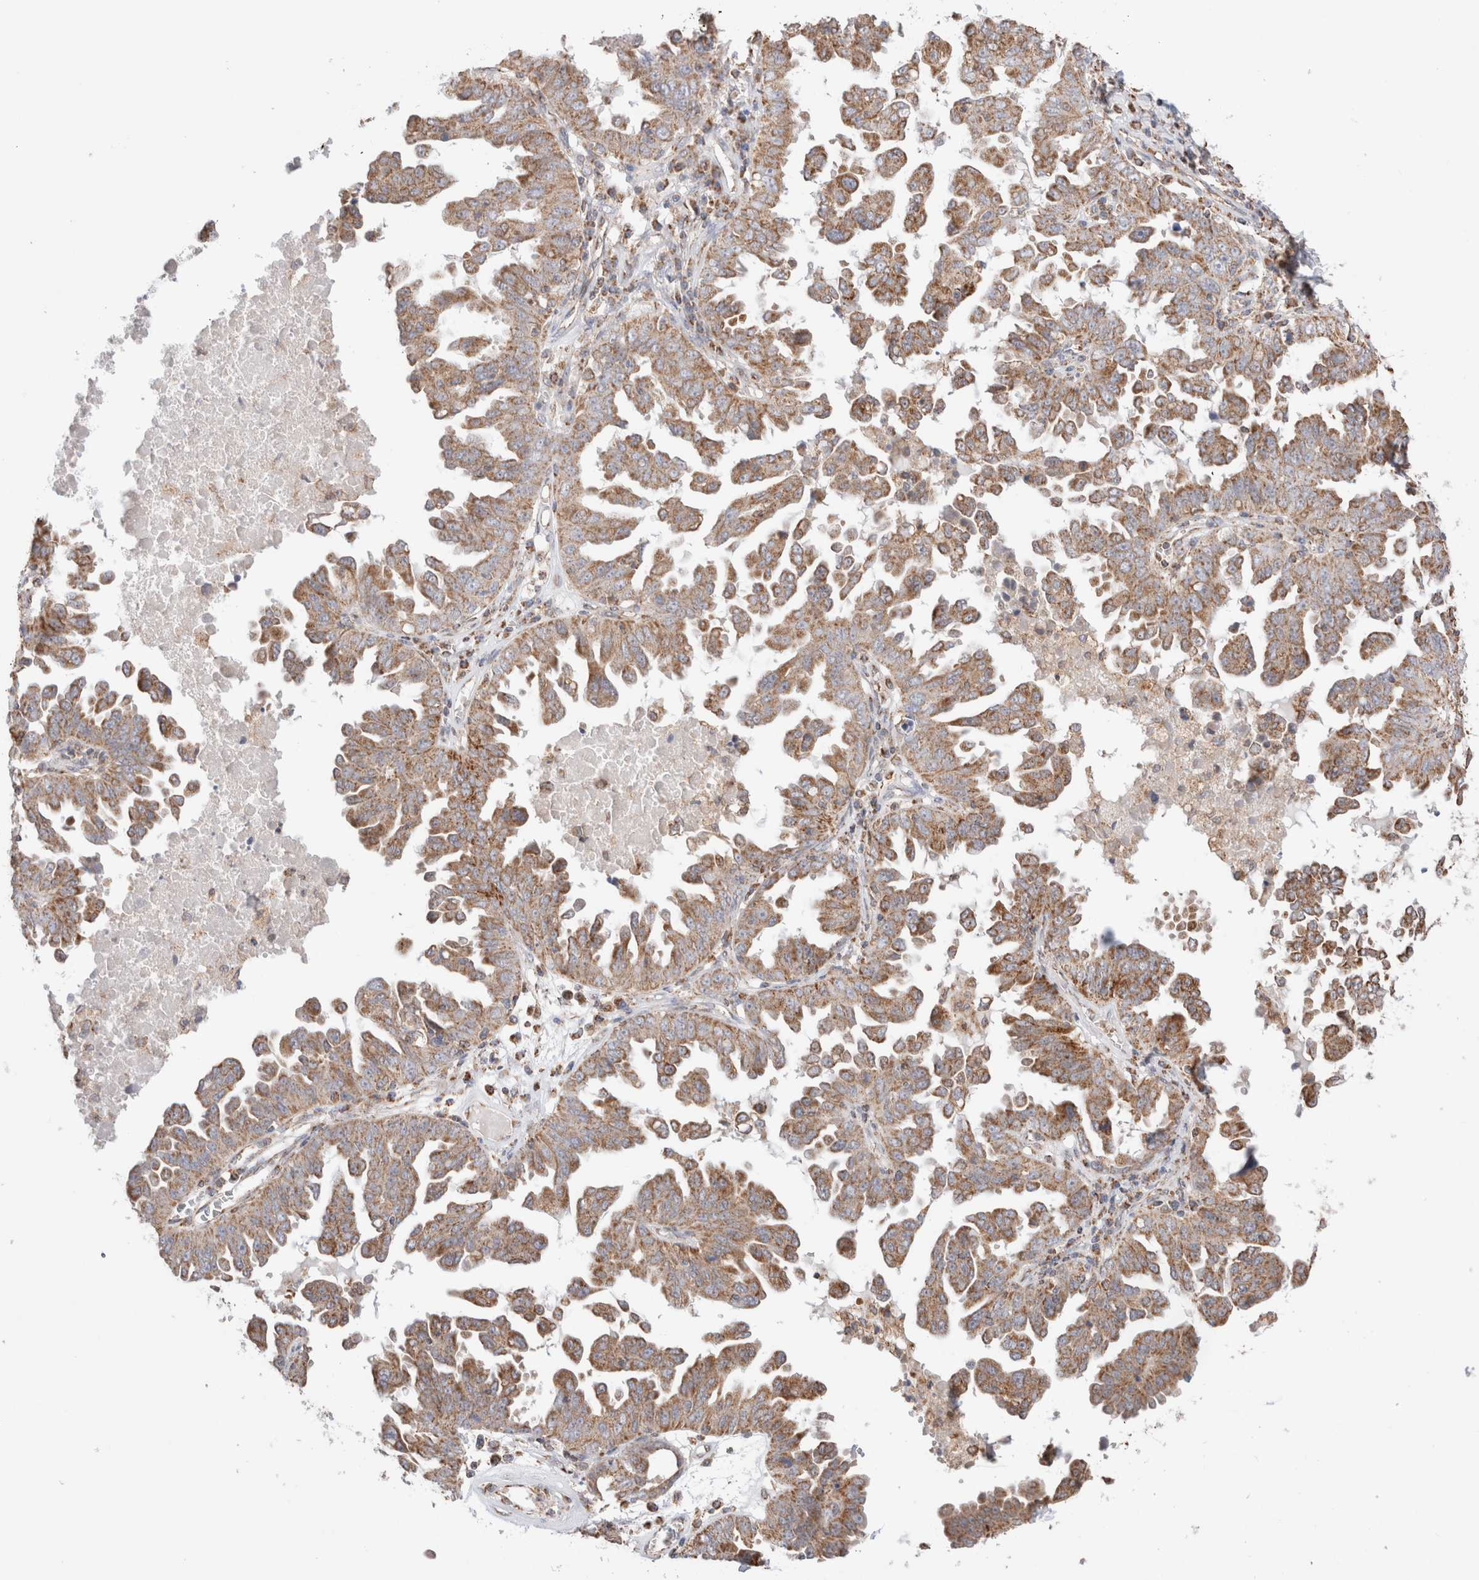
{"staining": {"intensity": "moderate", "quantity": ">75%", "location": "cytoplasmic/membranous"}, "tissue": "ovarian cancer", "cell_type": "Tumor cells", "image_type": "cancer", "snomed": [{"axis": "morphology", "description": "Carcinoma, endometroid"}, {"axis": "topography", "description": "Ovary"}], "caption": "The image exhibits immunohistochemical staining of endometroid carcinoma (ovarian). There is moderate cytoplasmic/membranous expression is present in approximately >75% of tumor cells. (Brightfield microscopy of DAB IHC at high magnification).", "gene": "TMPPE", "patient": {"sex": "female", "age": 62}}